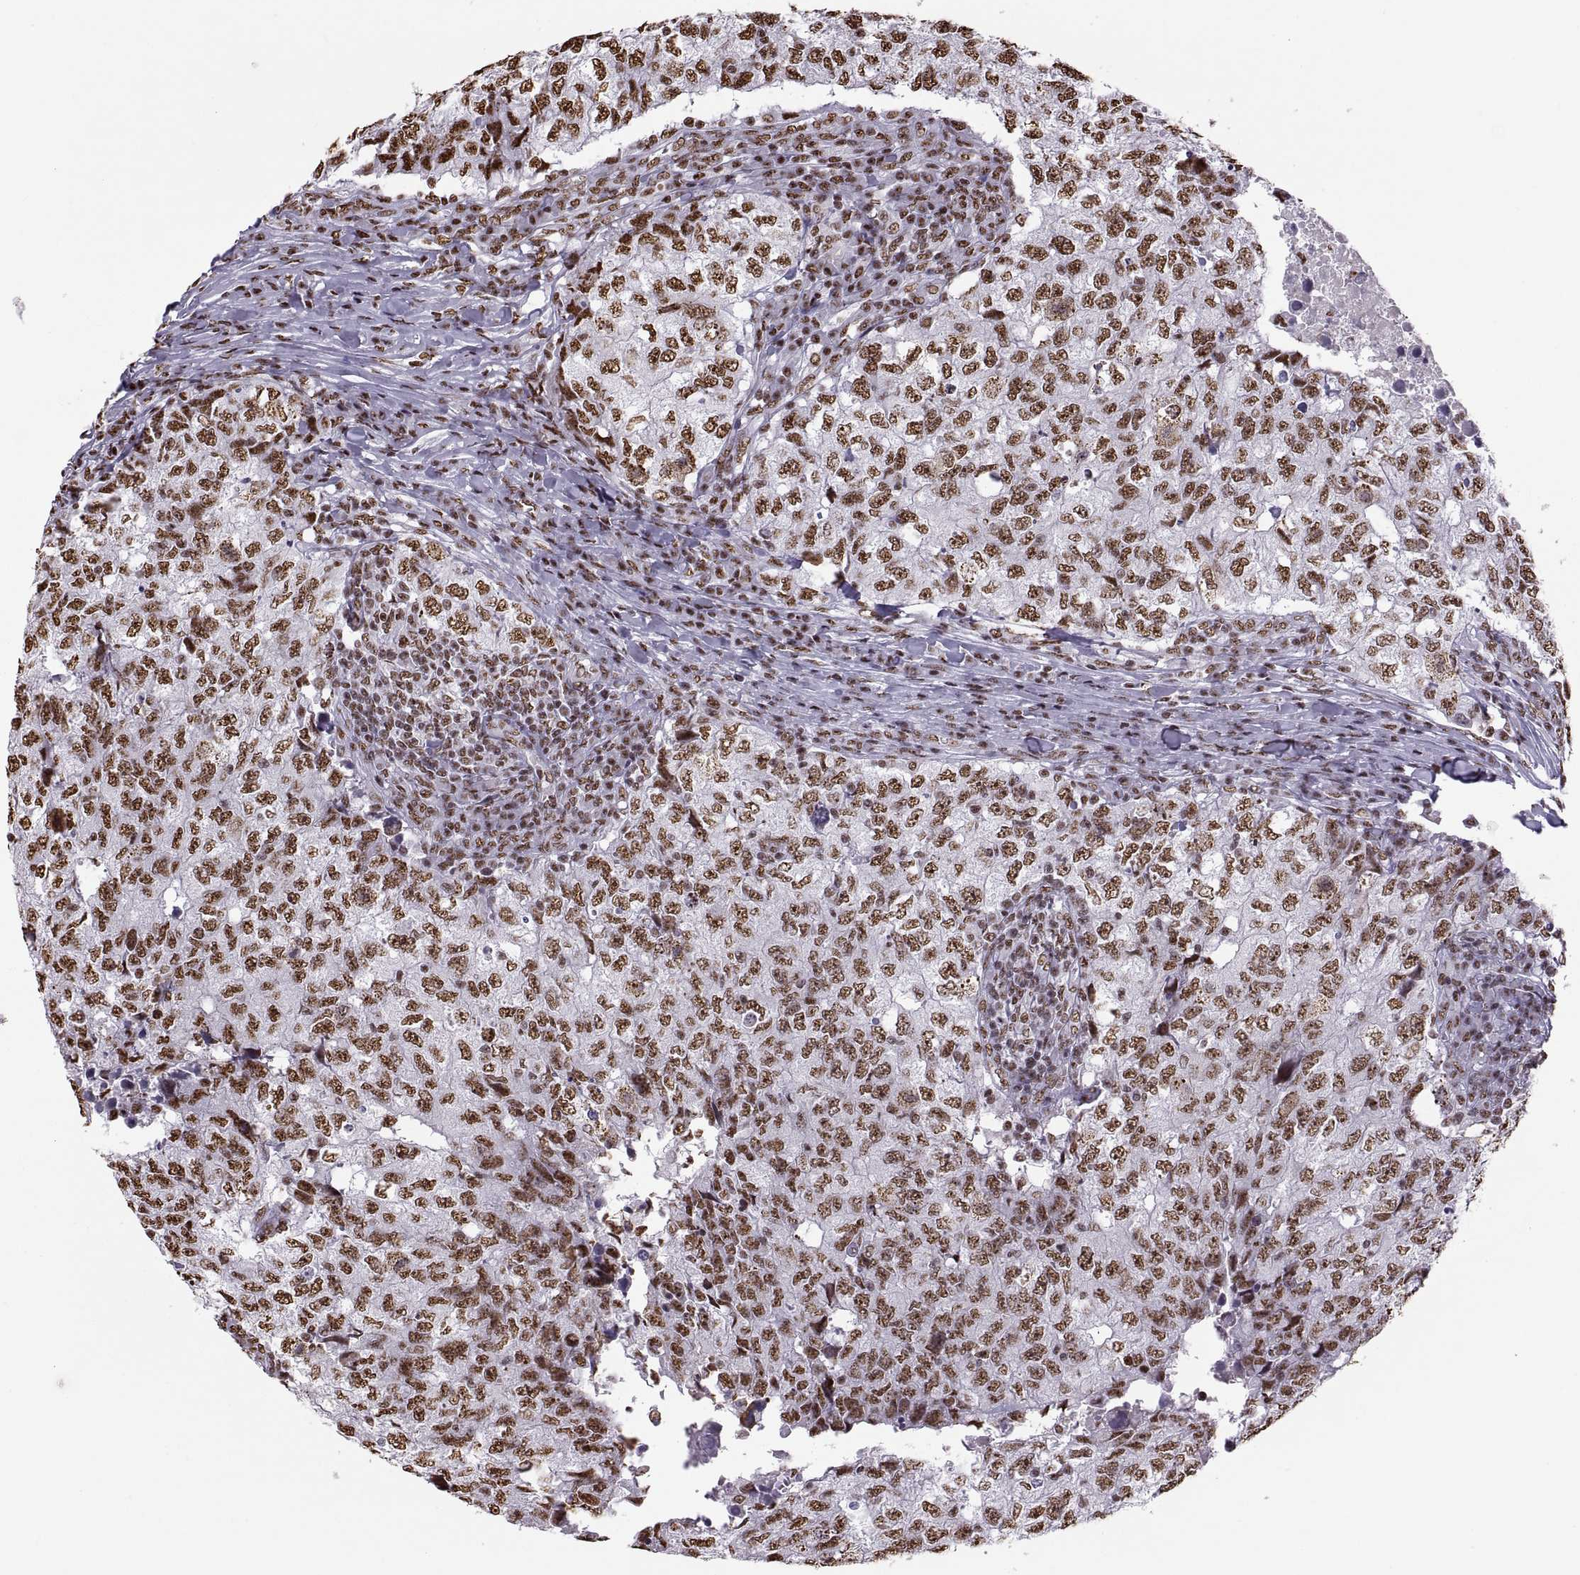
{"staining": {"intensity": "strong", "quantity": ">75%", "location": "nuclear"}, "tissue": "breast cancer", "cell_type": "Tumor cells", "image_type": "cancer", "snomed": [{"axis": "morphology", "description": "Duct carcinoma"}, {"axis": "topography", "description": "Breast"}], "caption": "Immunohistochemistry of breast cancer reveals high levels of strong nuclear expression in approximately >75% of tumor cells. (brown staining indicates protein expression, while blue staining denotes nuclei).", "gene": "SNAI1", "patient": {"sex": "female", "age": 30}}